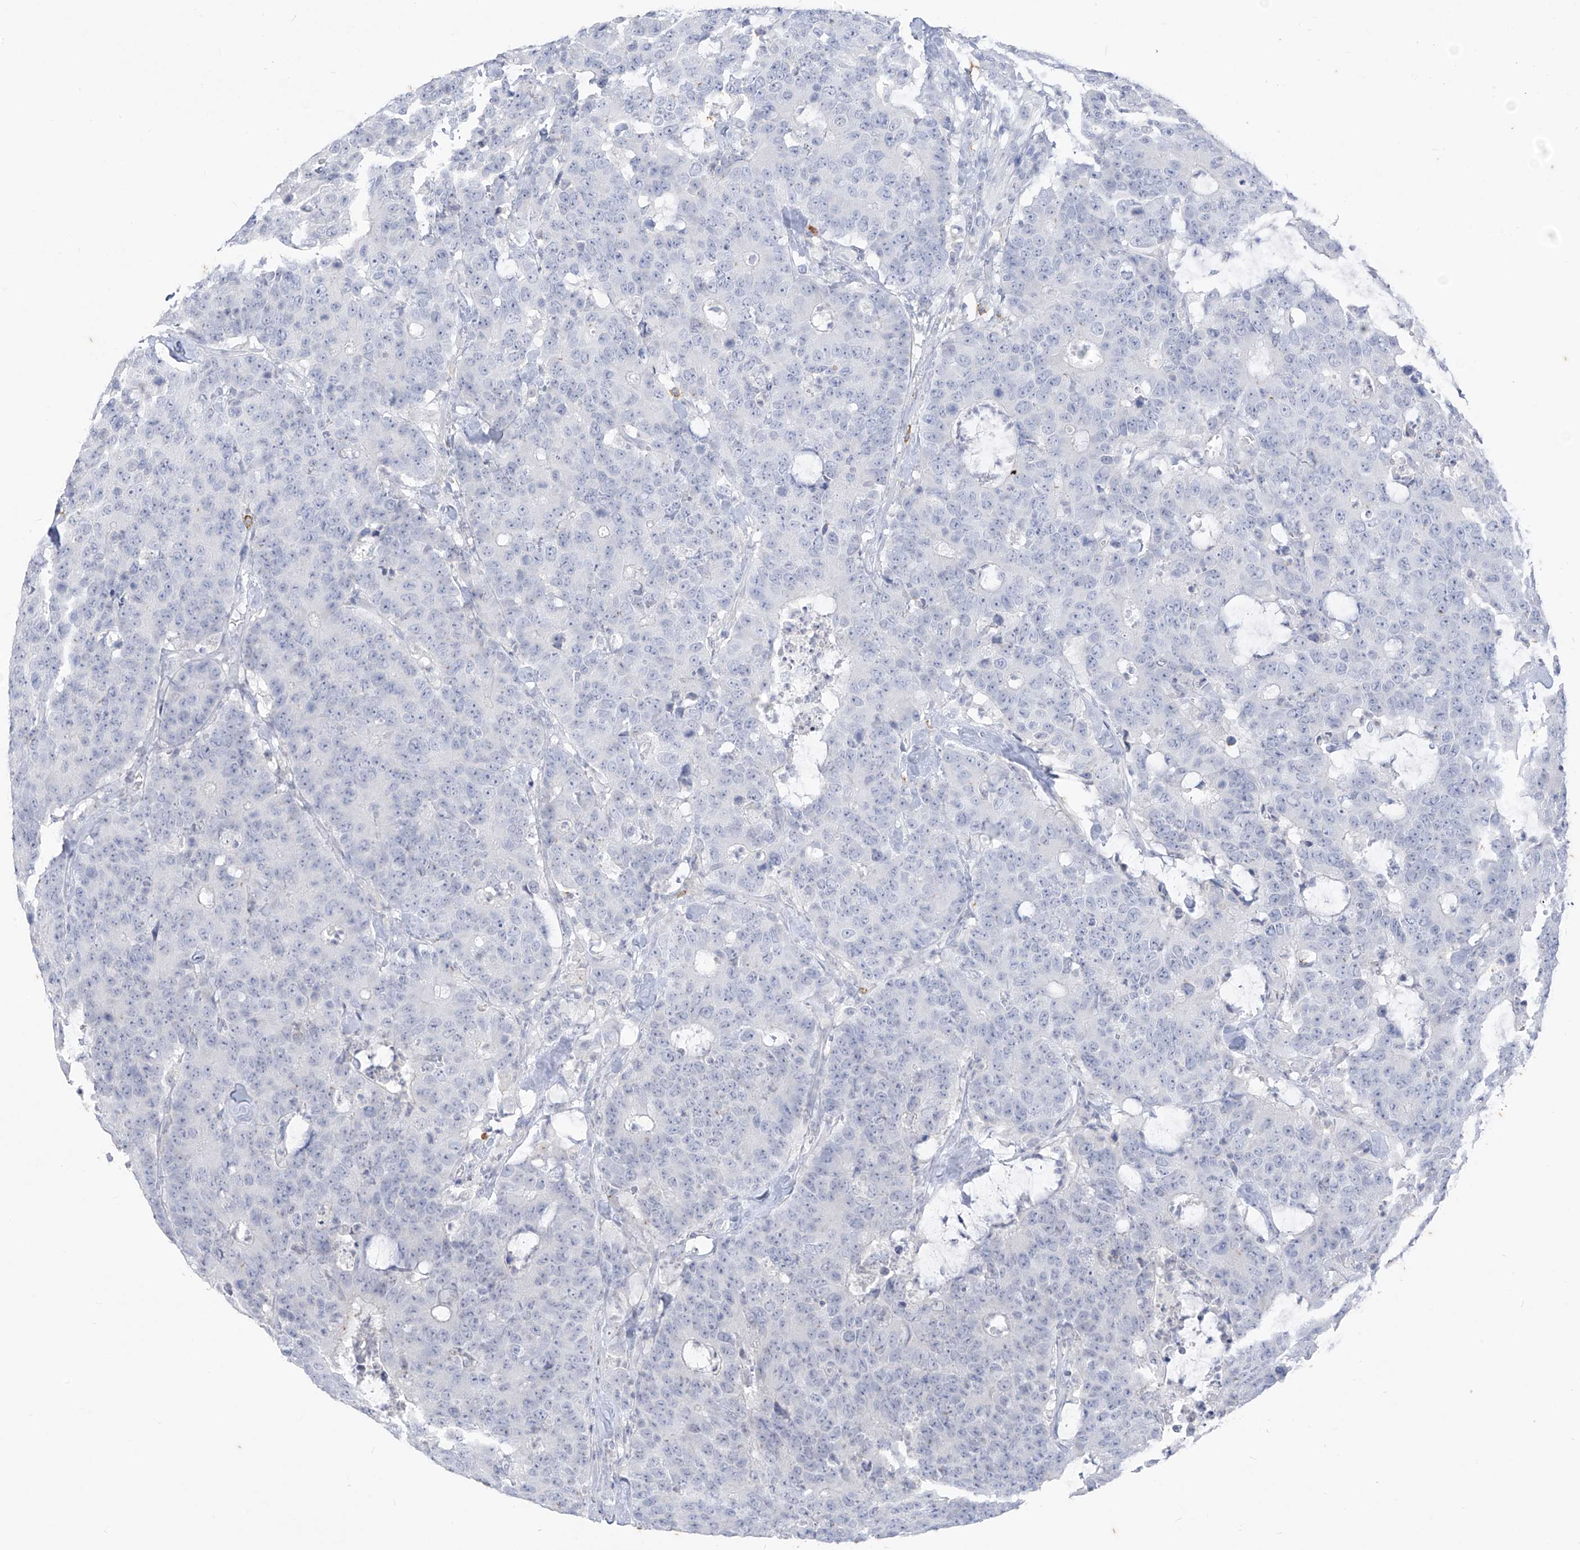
{"staining": {"intensity": "negative", "quantity": "none", "location": "none"}, "tissue": "colorectal cancer", "cell_type": "Tumor cells", "image_type": "cancer", "snomed": [{"axis": "morphology", "description": "Adenocarcinoma, NOS"}, {"axis": "topography", "description": "Colon"}], "caption": "There is no significant positivity in tumor cells of adenocarcinoma (colorectal).", "gene": "CX3CR1", "patient": {"sex": "female", "age": 86}}